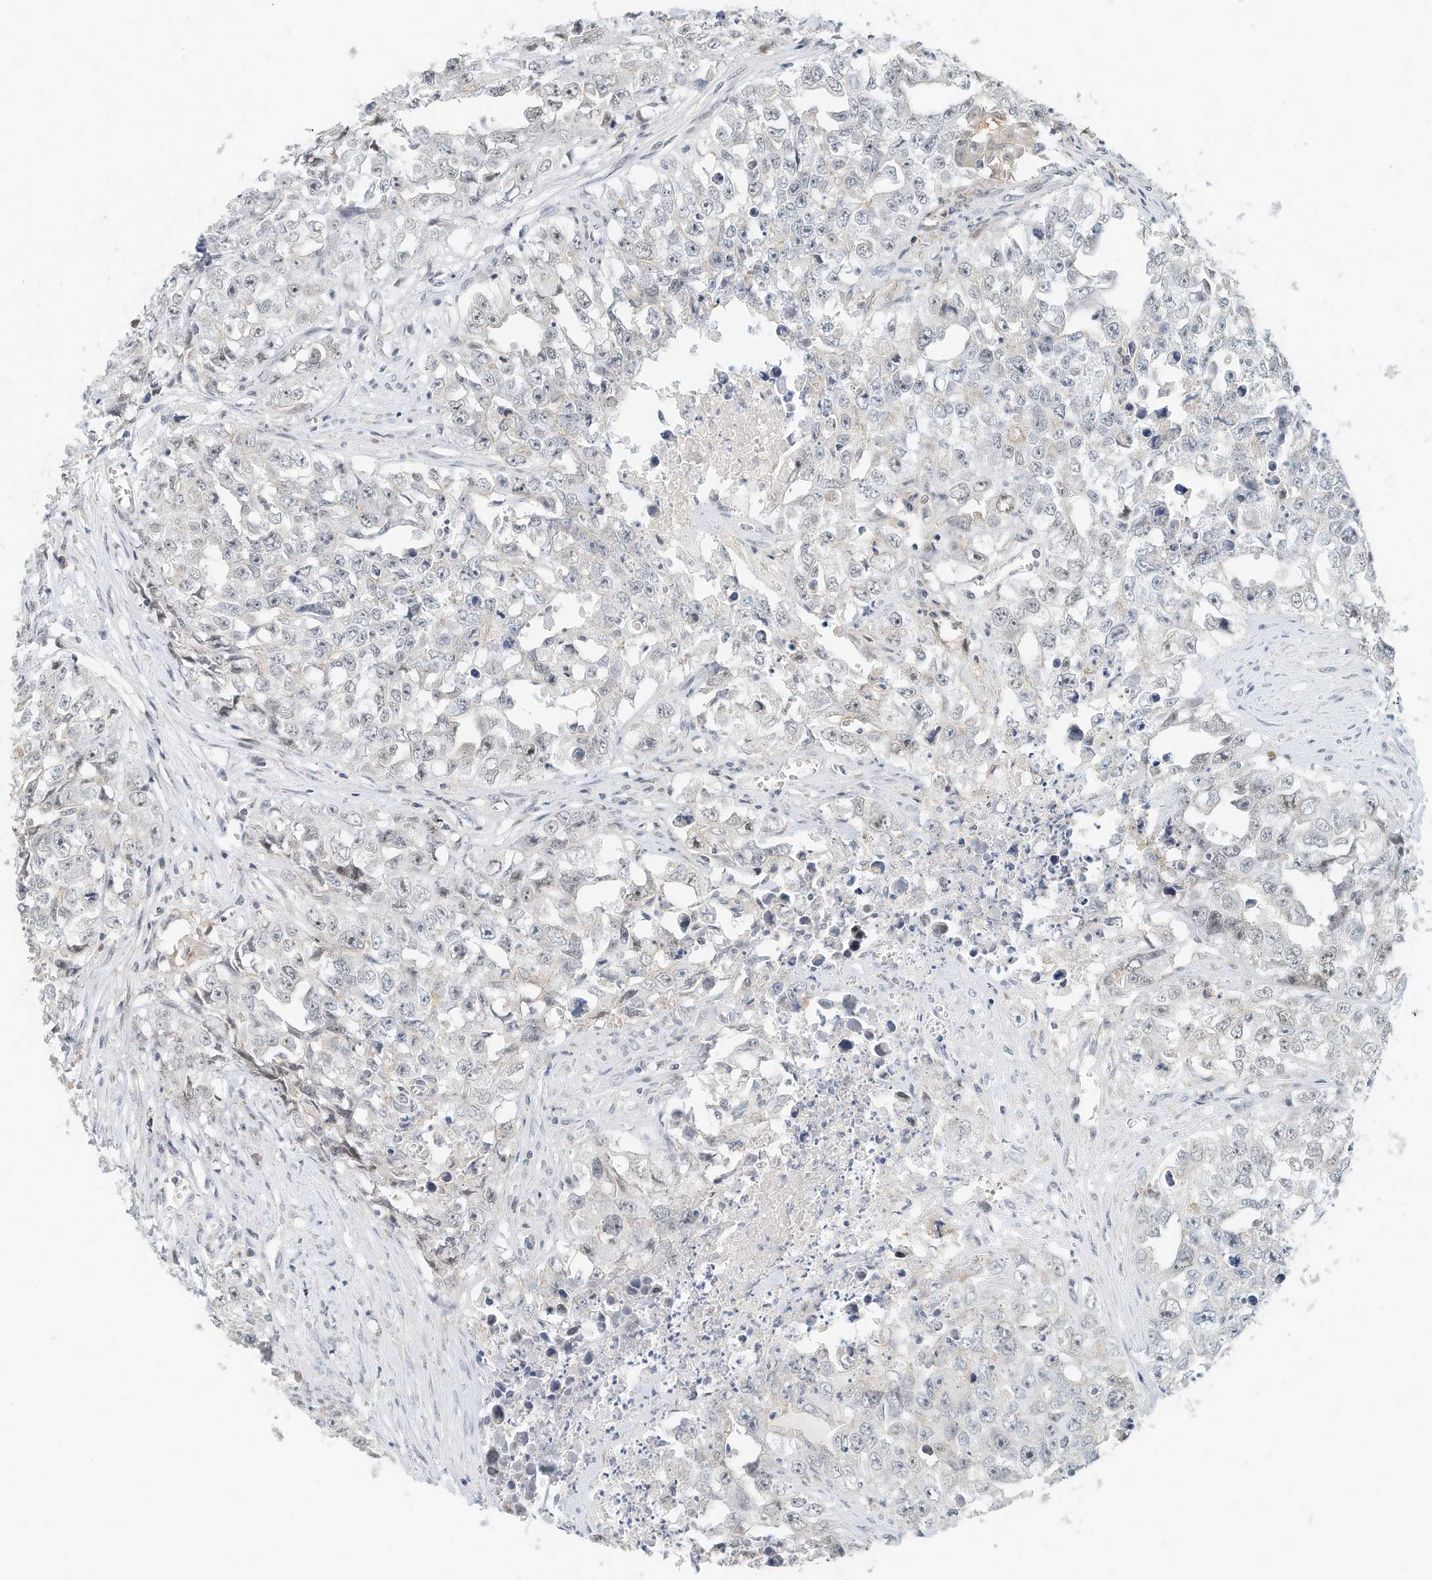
{"staining": {"intensity": "negative", "quantity": "none", "location": "none"}, "tissue": "testis cancer", "cell_type": "Tumor cells", "image_type": "cancer", "snomed": [{"axis": "morphology", "description": "Seminoma, NOS"}, {"axis": "morphology", "description": "Carcinoma, Embryonal, NOS"}, {"axis": "topography", "description": "Testis"}], "caption": "DAB (3,3'-diaminobenzidine) immunohistochemical staining of human testis cancer (seminoma) exhibits no significant staining in tumor cells. (IHC, brightfield microscopy, high magnification).", "gene": "MICAL1", "patient": {"sex": "male", "age": 43}}